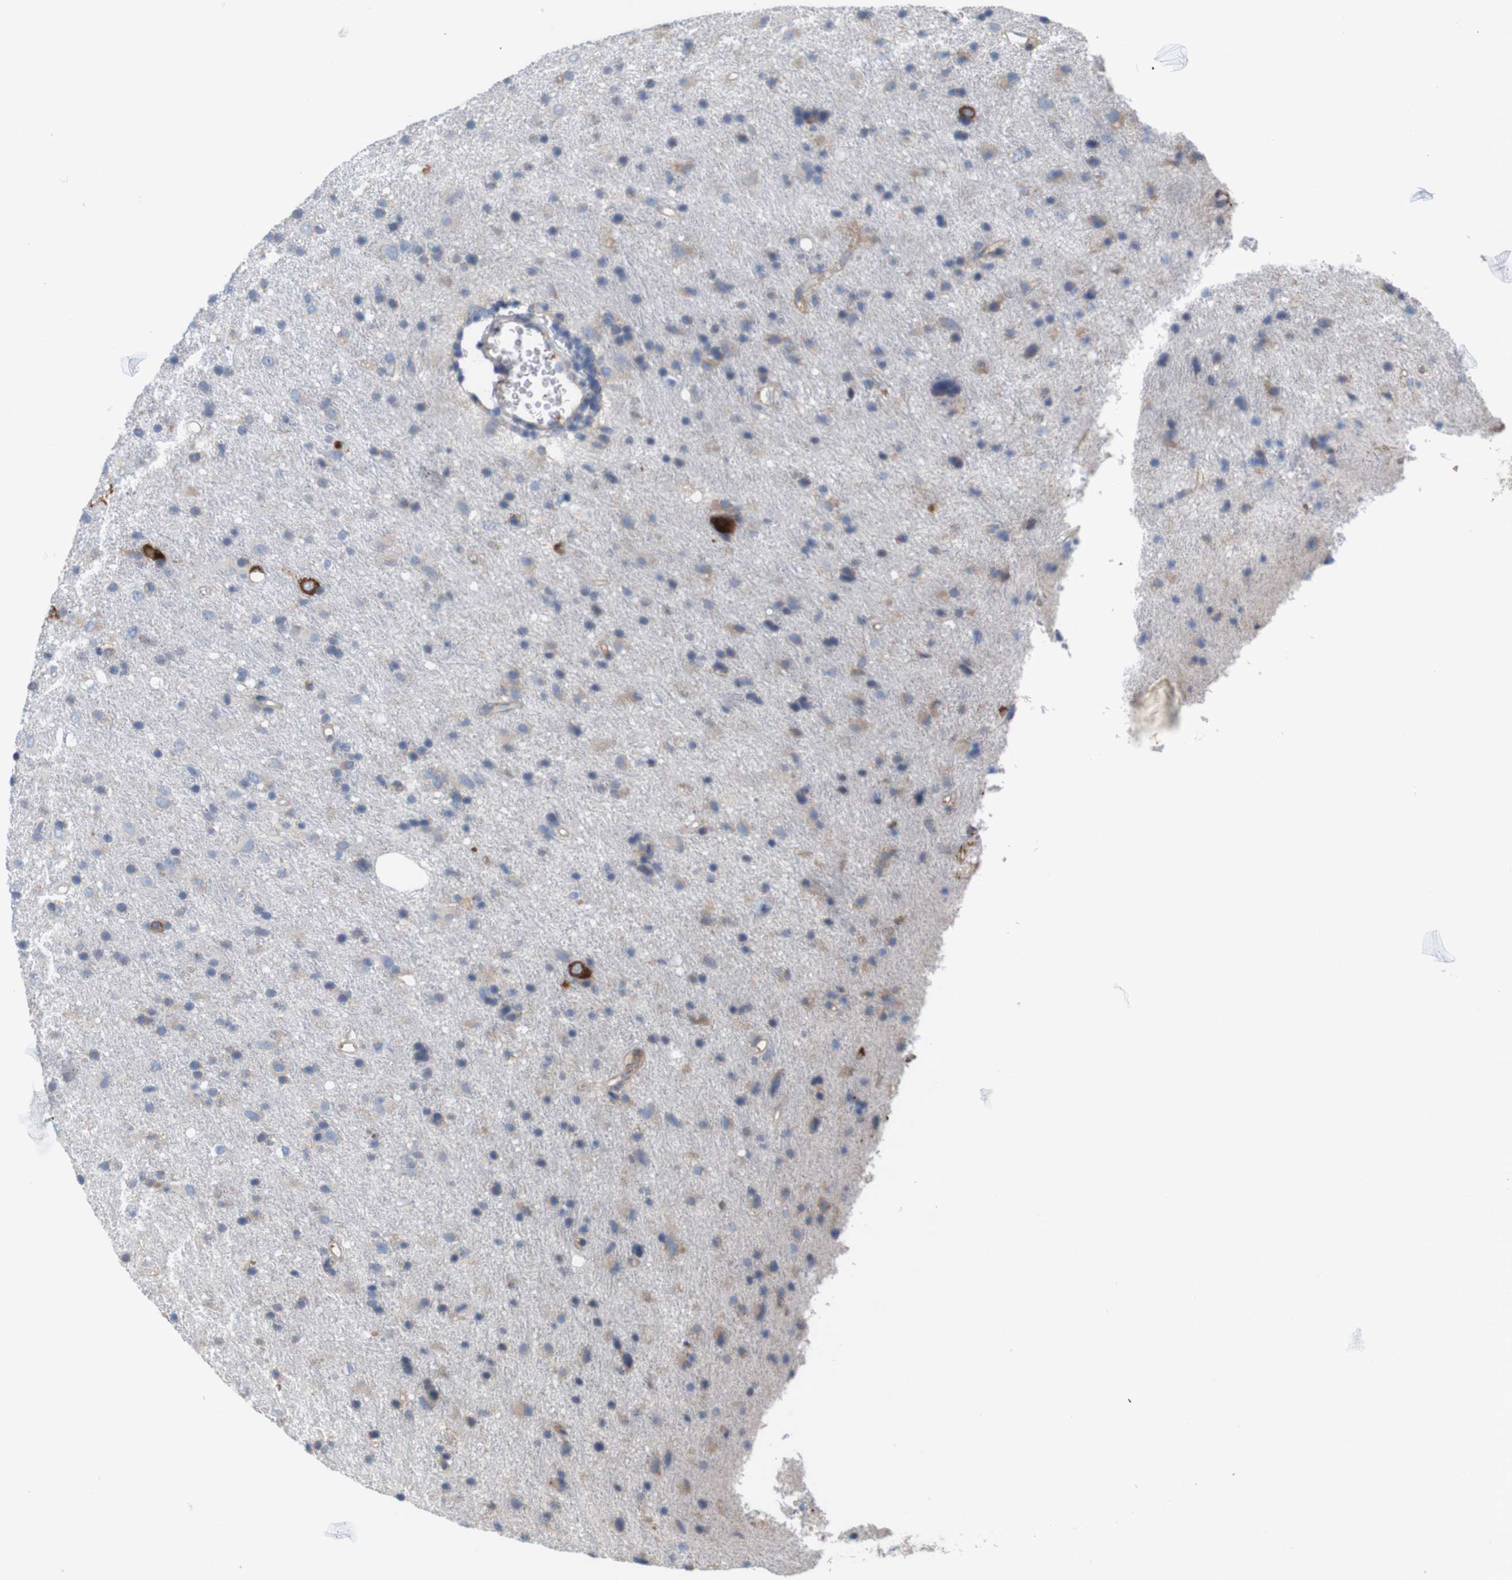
{"staining": {"intensity": "weak", "quantity": "<25%", "location": "cytoplasmic/membranous"}, "tissue": "glioma", "cell_type": "Tumor cells", "image_type": "cancer", "snomed": [{"axis": "morphology", "description": "Glioma, malignant, Low grade"}, {"axis": "topography", "description": "Brain"}], "caption": "DAB (3,3'-diaminobenzidine) immunohistochemical staining of human glioma demonstrates no significant staining in tumor cells.", "gene": "MYEOV", "patient": {"sex": "male", "age": 77}}